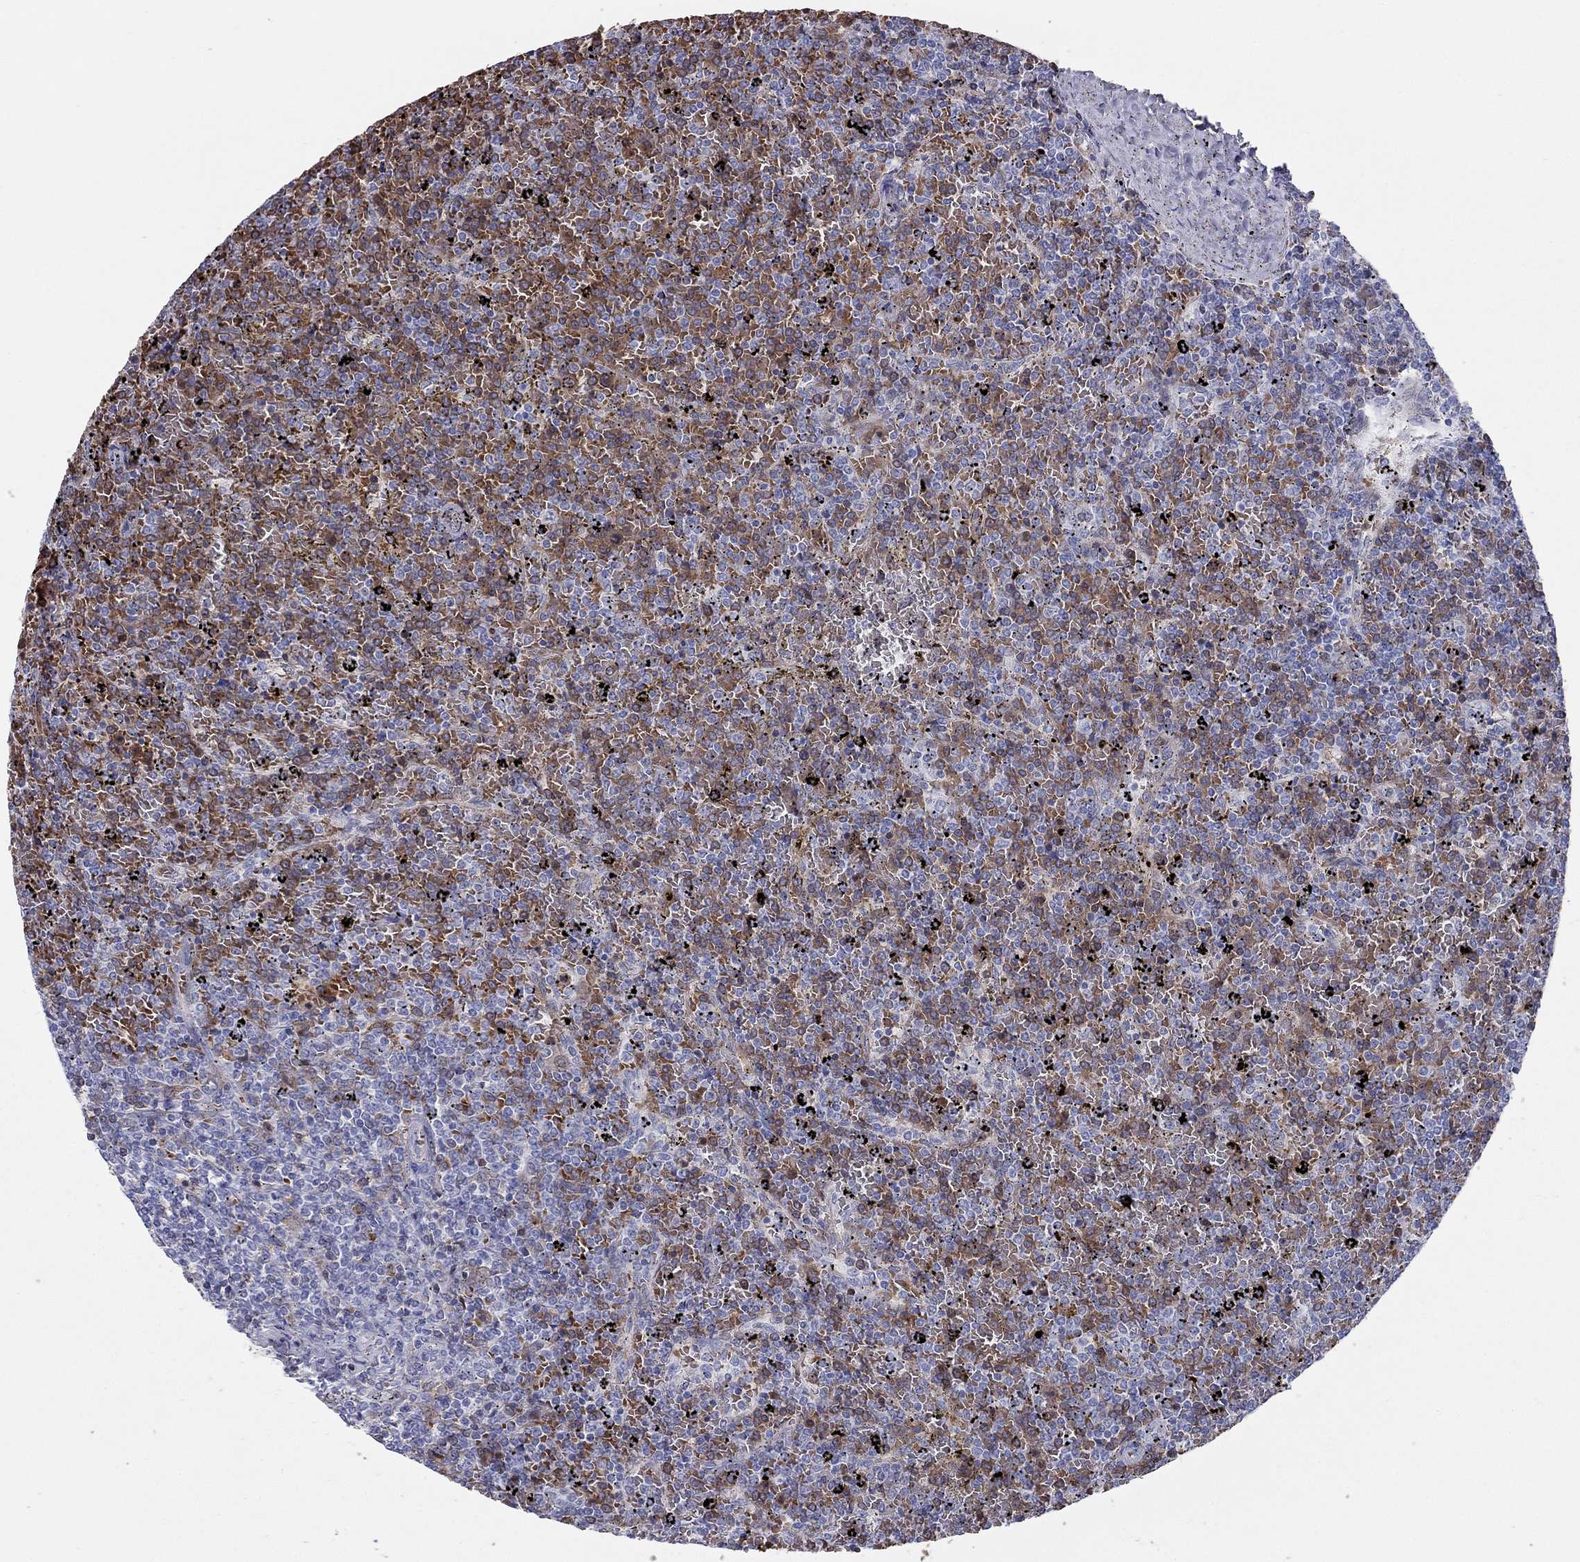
{"staining": {"intensity": "negative", "quantity": "none", "location": "none"}, "tissue": "lymphoma", "cell_type": "Tumor cells", "image_type": "cancer", "snomed": [{"axis": "morphology", "description": "Malignant lymphoma, non-Hodgkin's type, Low grade"}, {"axis": "topography", "description": "Spleen"}], "caption": "Malignant lymphoma, non-Hodgkin's type (low-grade) stained for a protein using immunohistochemistry (IHC) exhibits no expression tumor cells.", "gene": "RHD", "patient": {"sex": "female", "age": 77}}